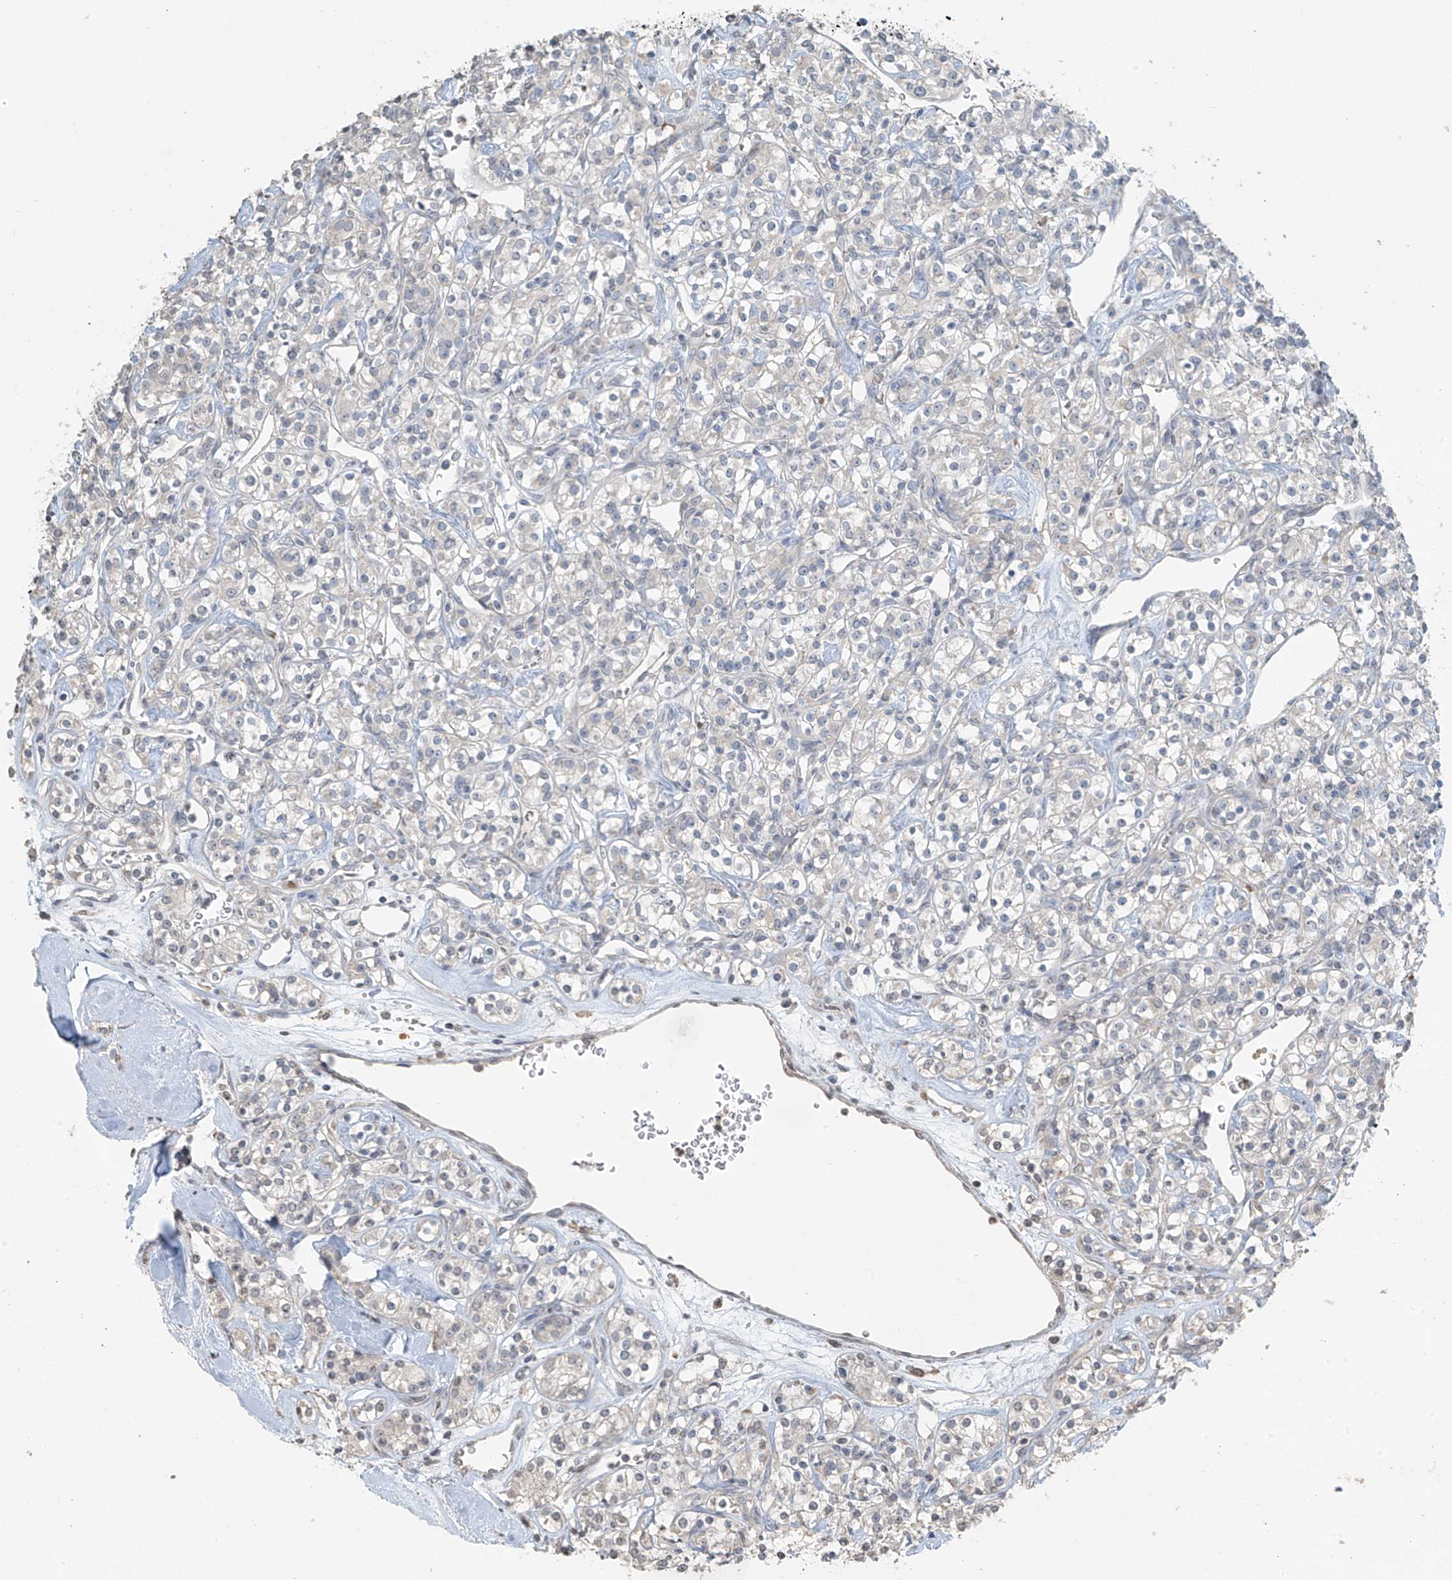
{"staining": {"intensity": "negative", "quantity": "none", "location": "none"}, "tissue": "renal cancer", "cell_type": "Tumor cells", "image_type": "cancer", "snomed": [{"axis": "morphology", "description": "Adenocarcinoma, NOS"}, {"axis": "topography", "description": "Kidney"}], "caption": "This is a micrograph of IHC staining of renal adenocarcinoma, which shows no staining in tumor cells. (DAB (3,3'-diaminobenzidine) immunohistochemistry (IHC) visualized using brightfield microscopy, high magnification).", "gene": "HOXA11", "patient": {"sex": "male", "age": 77}}